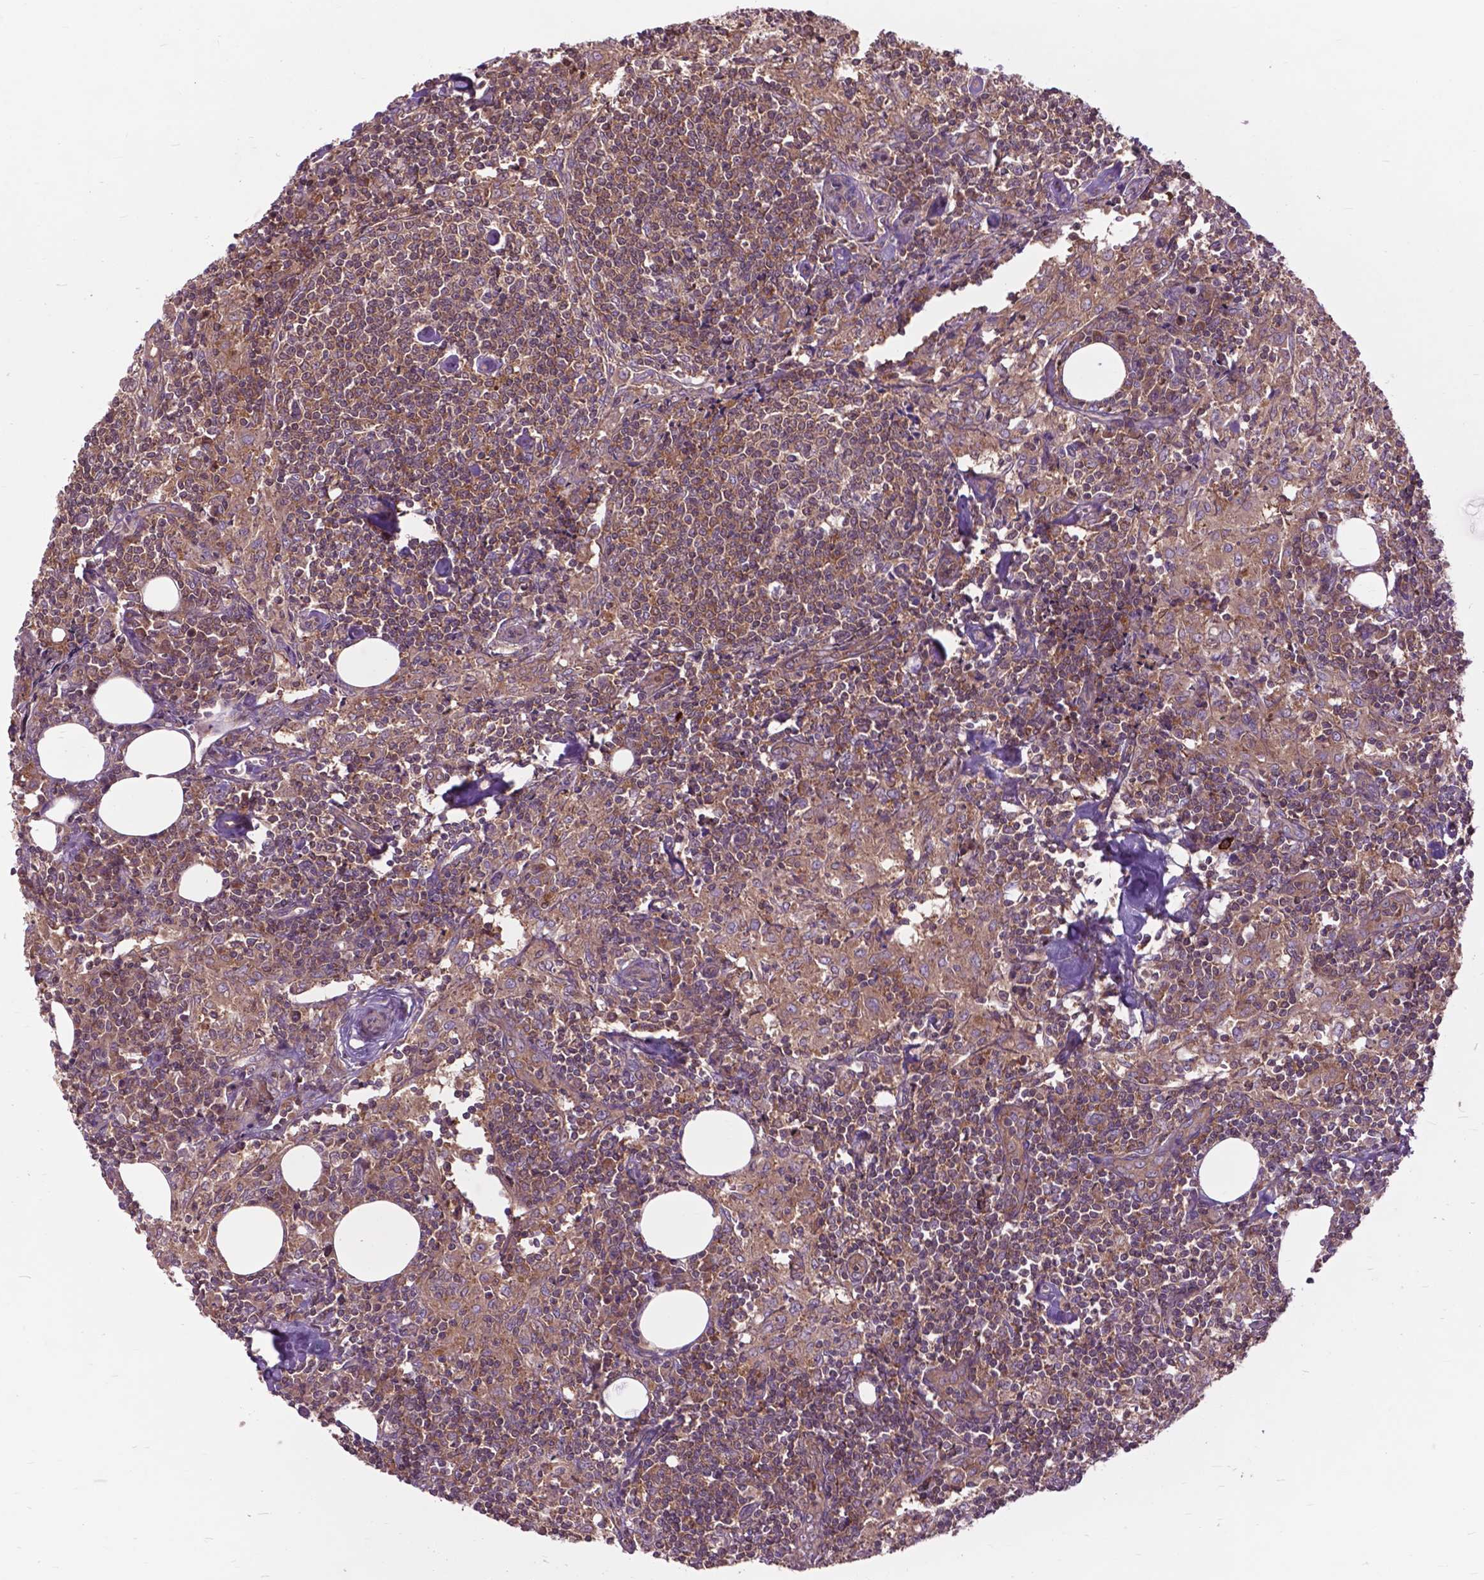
{"staining": {"intensity": "strong", "quantity": ">75%", "location": "cytoplasmic/membranous"}, "tissue": "lymph node", "cell_type": "Germinal center cells", "image_type": "normal", "snomed": [{"axis": "morphology", "description": "Normal tissue, NOS"}, {"axis": "topography", "description": "Lymph node"}], "caption": "Unremarkable lymph node displays strong cytoplasmic/membranous positivity in about >75% of germinal center cells (DAB (3,3'-diaminobenzidine) = brown stain, brightfield microscopy at high magnification)..", "gene": "ARAF", "patient": {"sex": "male", "age": 55}}